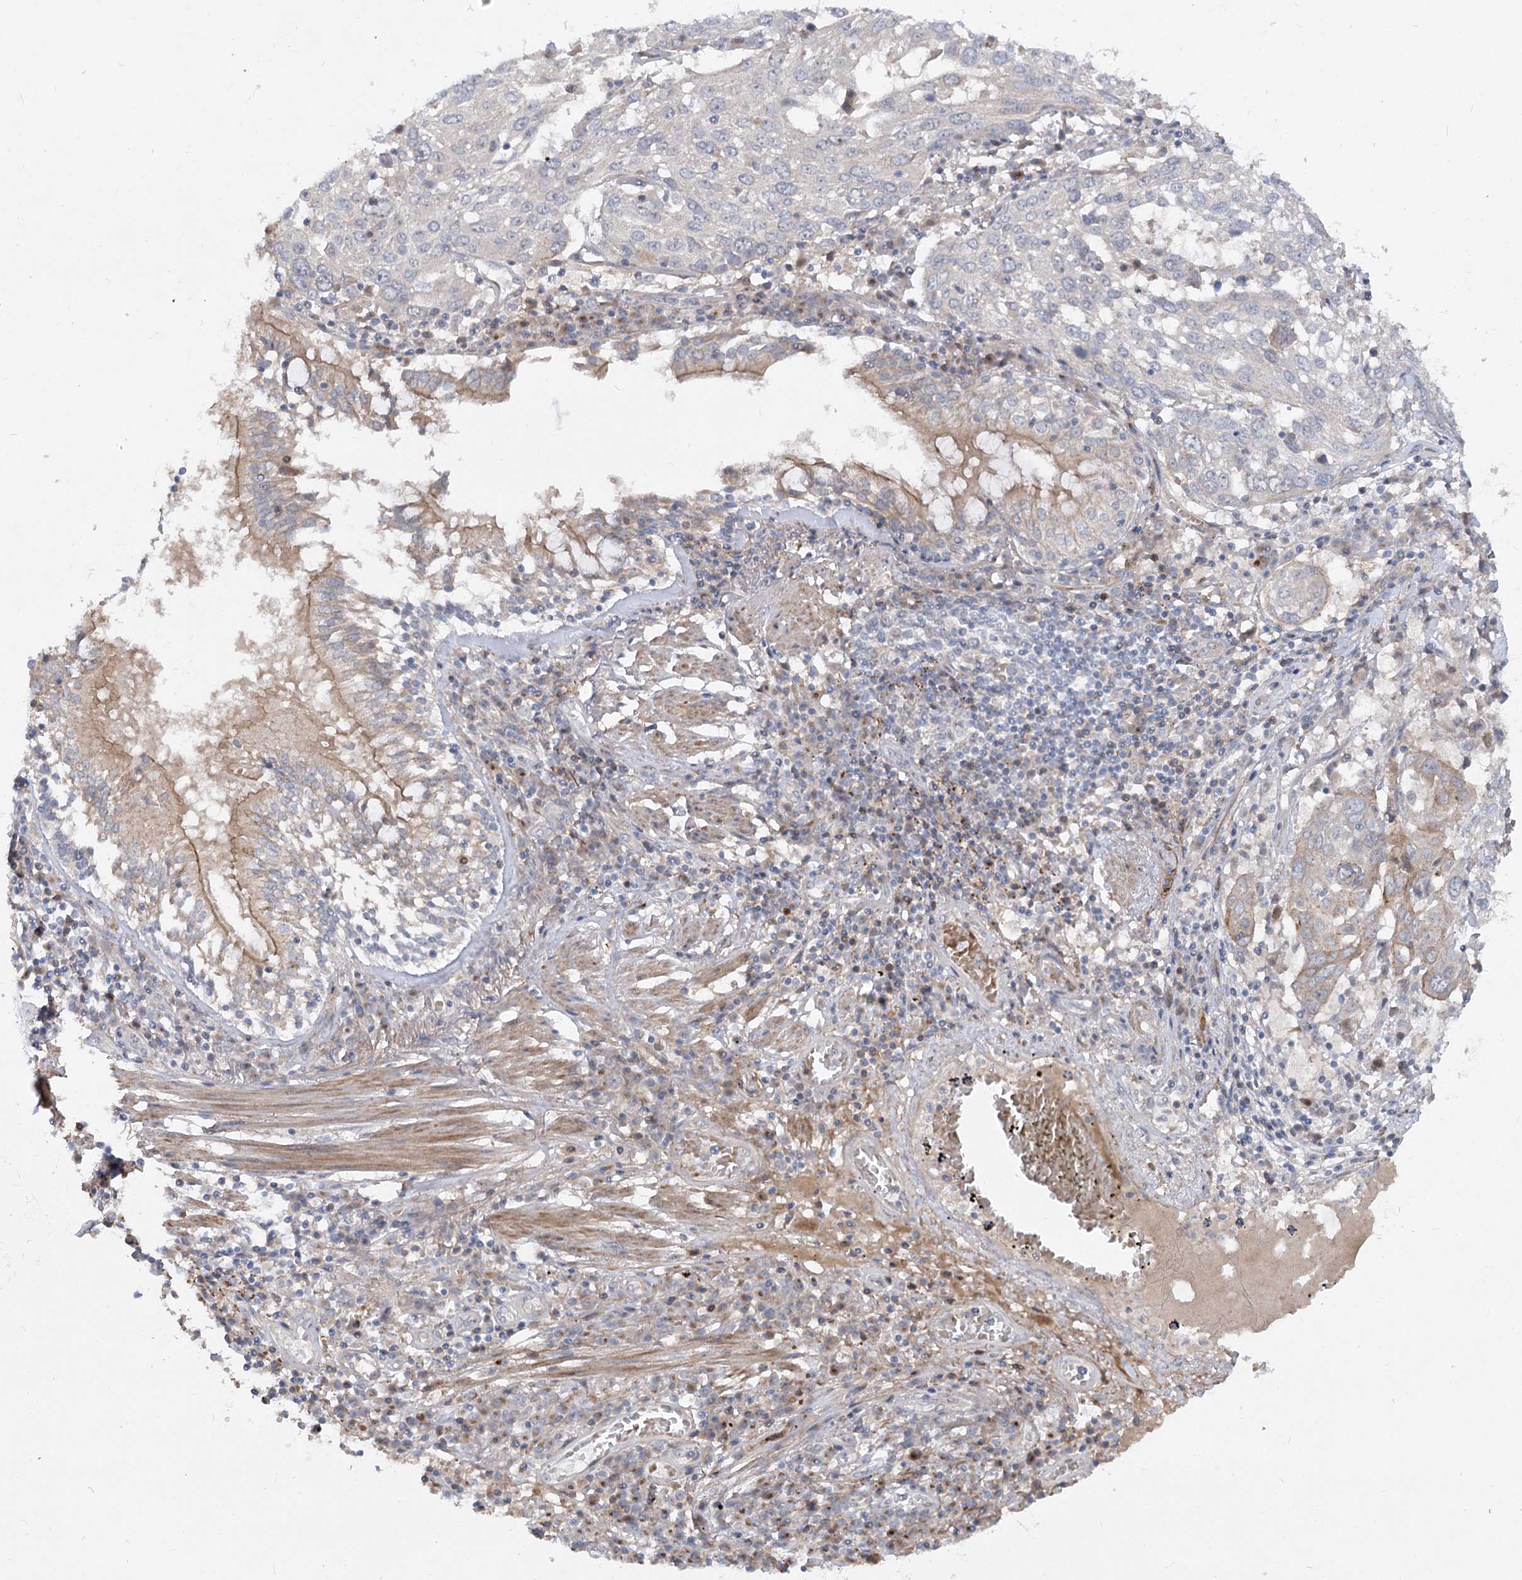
{"staining": {"intensity": "negative", "quantity": "none", "location": "none"}, "tissue": "lung cancer", "cell_type": "Tumor cells", "image_type": "cancer", "snomed": [{"axis": "morphology", "description": "Squamous cell carcinoma, NOS"}, {"axis": "topography", "description": "Lung"}], "caption": "Photomicrograph shows no protein staining in tumor cells of lung cancer (squamous cell carcinoma) tissue. The staining was performed using DAB (3,3'-diaminobenzidine) to visualize the protein expression in brown, while the nuclei were stained in blue with hematoxylin (Magnification: 20x).", "gene": "FGF19", "patient": {"sex": "male", "age": 65}}